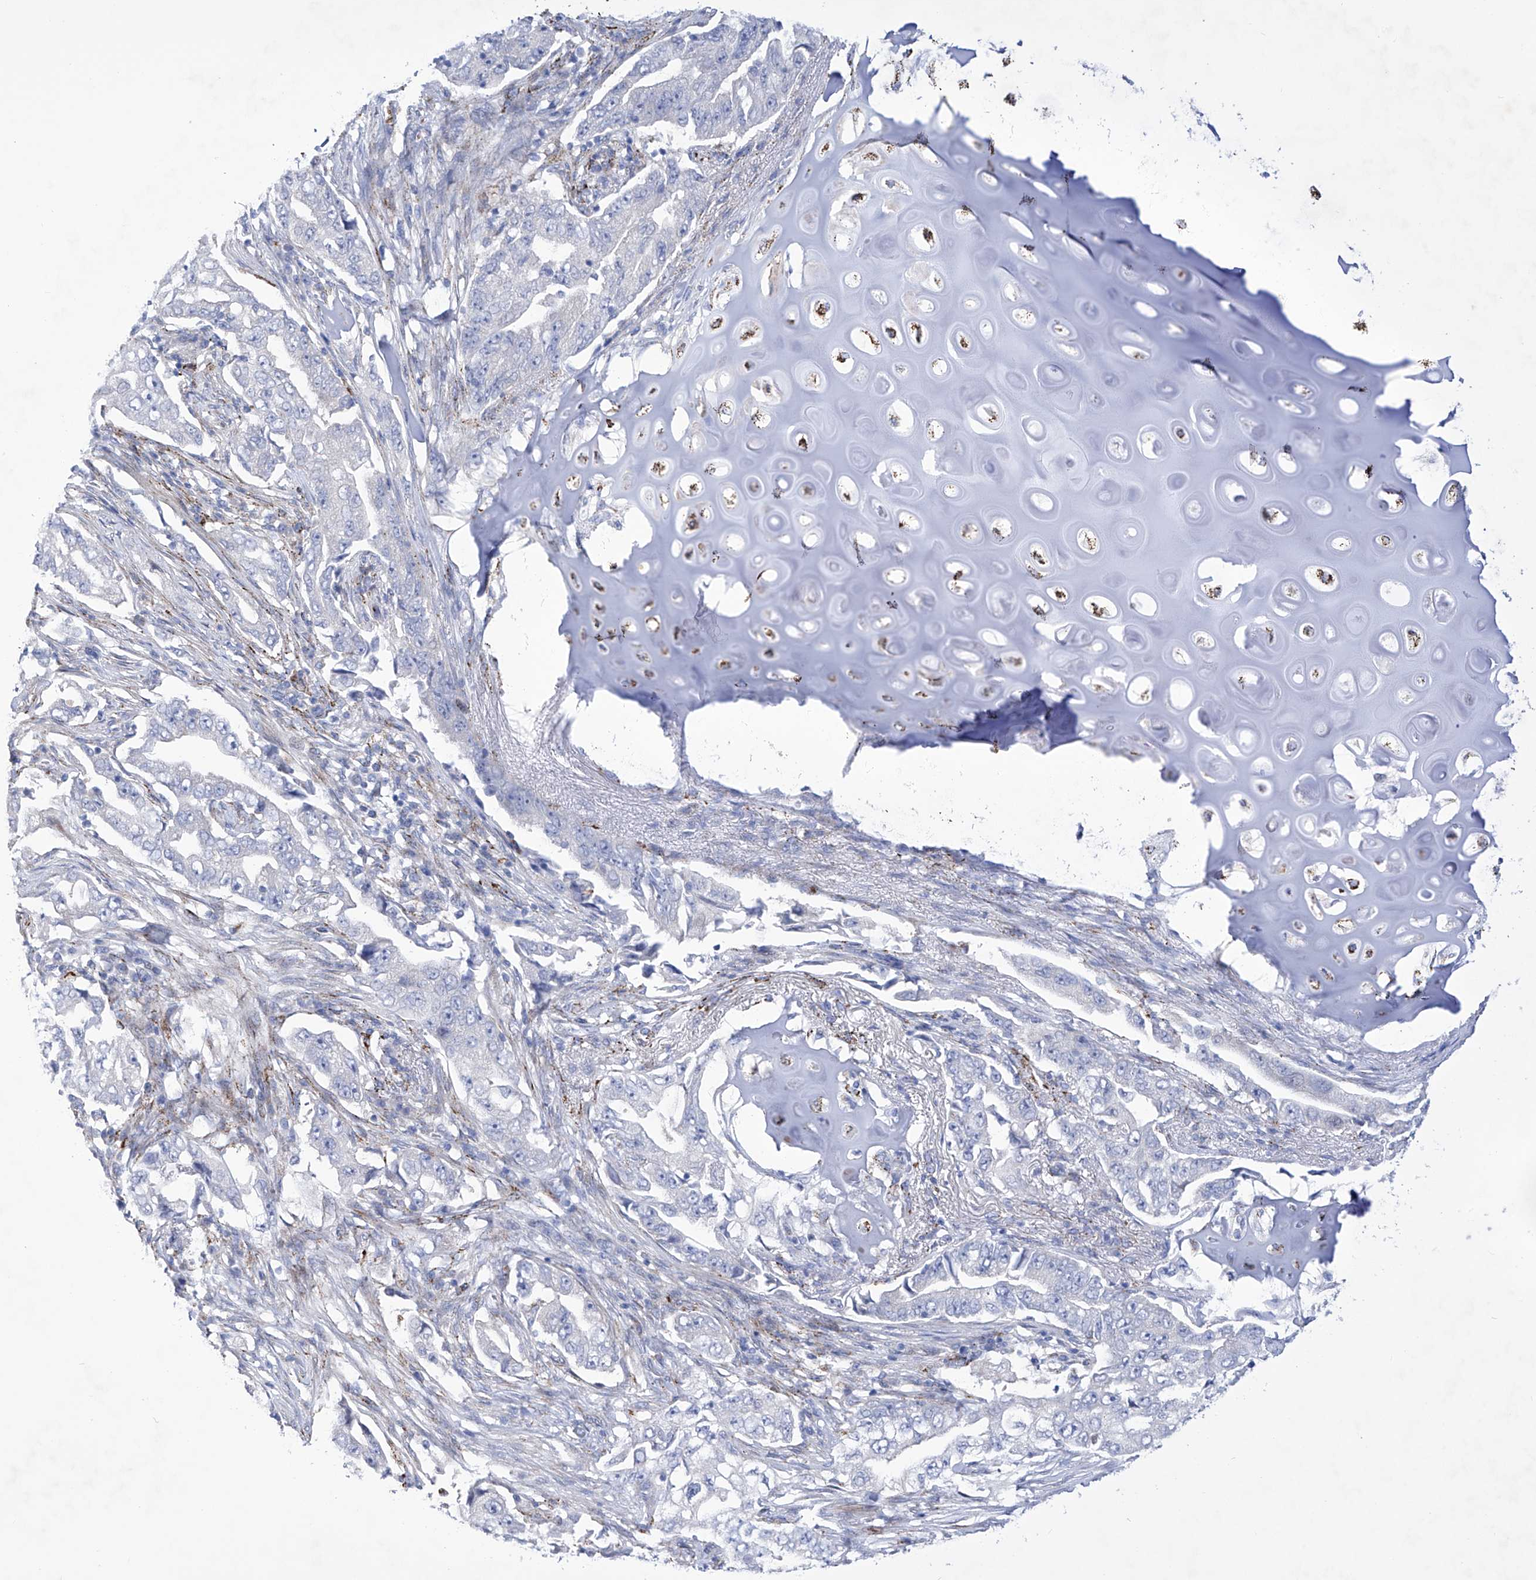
{"staining": {"intensity": "negative", "quantity": "none", "location": "none"}, "tissue": "lung cancer", "cell_type": "Tumor cells", "image_type": "cancer", "snomed": [{"axis": "morphology", "description": "Adenocarcinoma, NOS"}, {"axis": "topography", "description": "Lung"}], "caption": "Immunohistochemistry of lung cancer exhibits no expression in tumor cells. The staining is performed using DAB brown chromogen with nuclei counter-stained in using hematoxylin.", "gene": "C1orf87", "patient": {"sex": "female", "age": 51}}